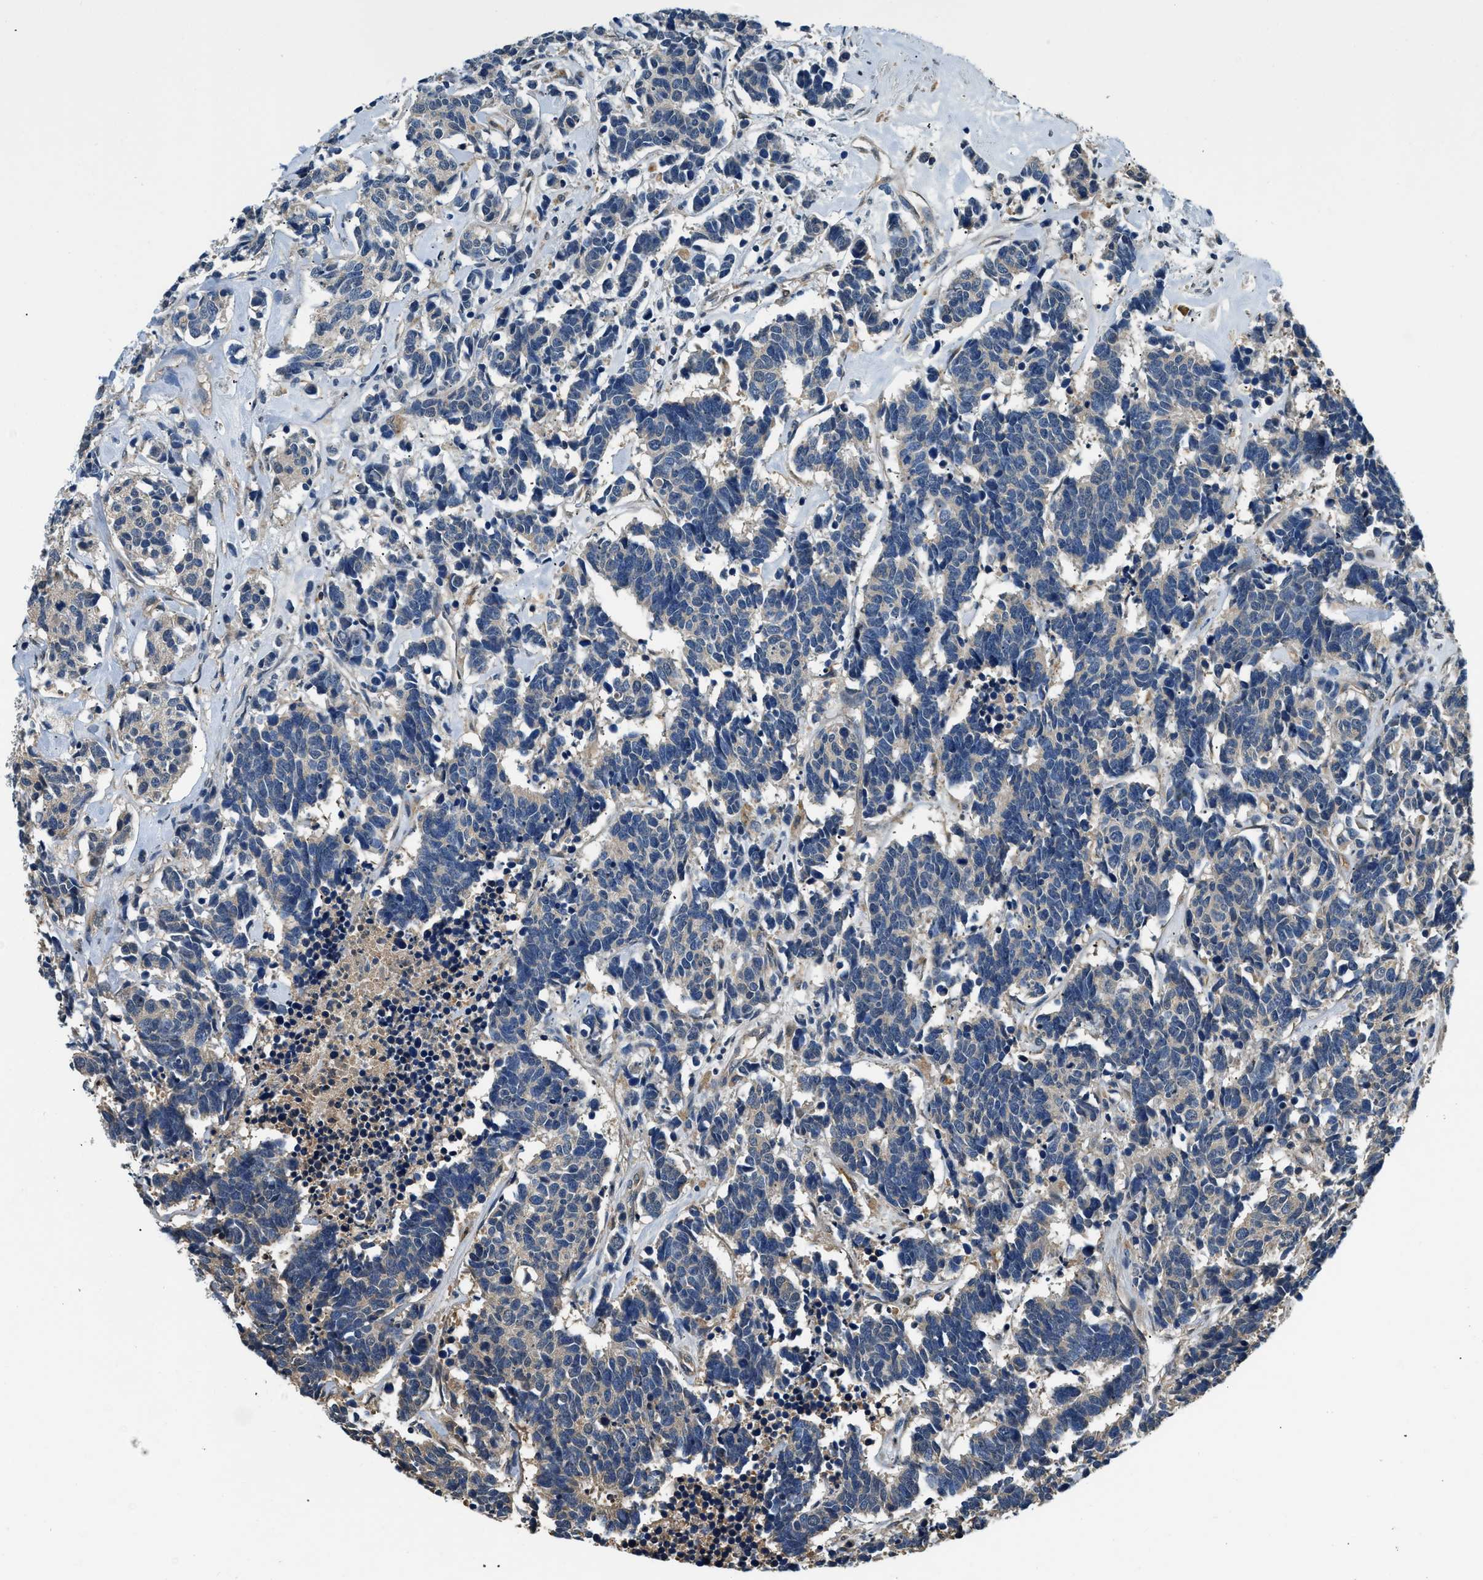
{"staining": {"intensity": "negative", "quantity": "none", "location": "none"}, "tissue": "carcinoid", "cell_type": "Tumor cells", "image_type": "cancer", "snomed": [{"axis": "morphology", "description": "Carcinoma, NOS"}, {"axis": "morphology", "description": "Carcinoid, malignant, NOS"}, {"axis": "topography", "description": "Urinary bladder"}], "caption": "The micrograph exhibits no significant expression in tumor cells of carcinoid.", "gene": "BCL7C", "patient": {"sex": "male", "age": 57}}